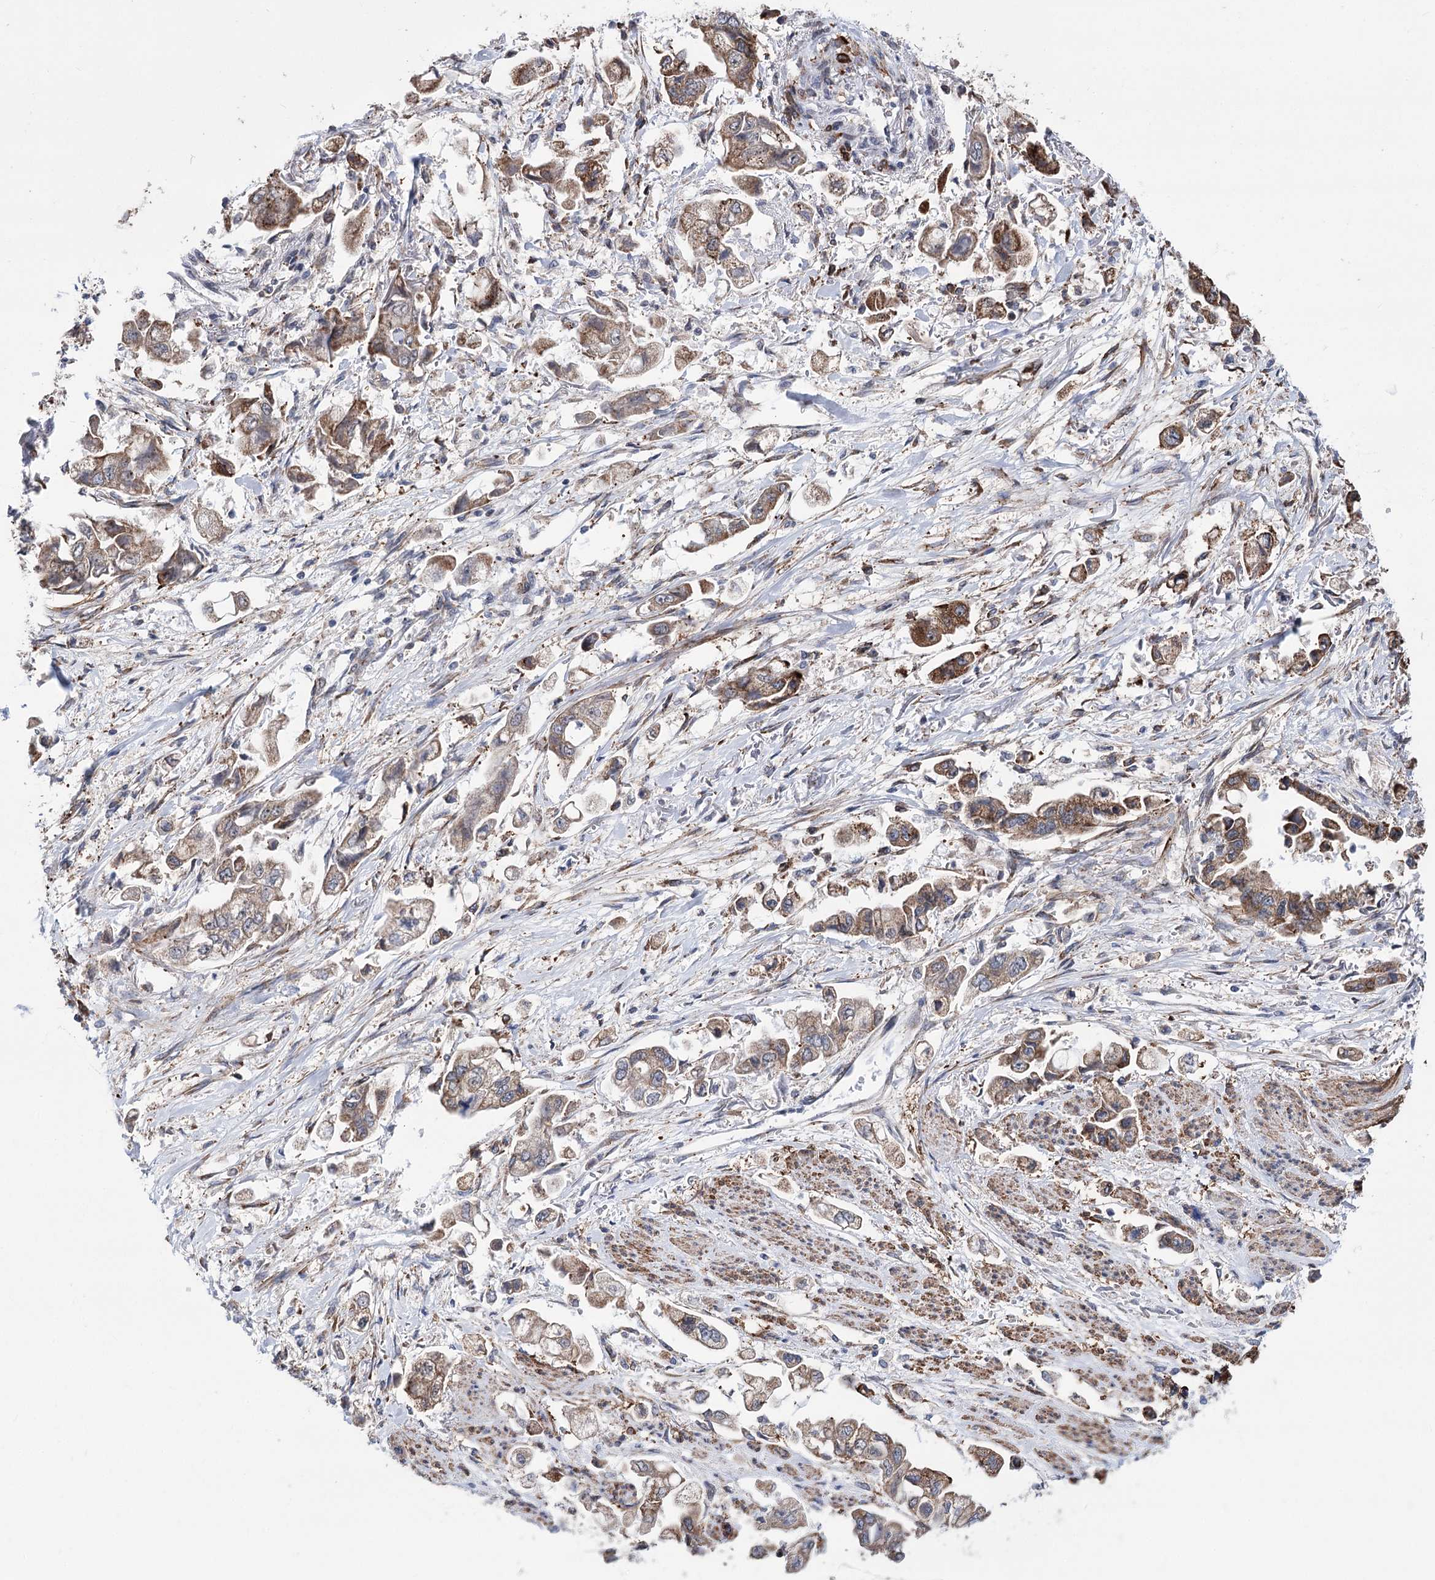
{"staining": {"intensity": "moderate", "quantity": ">75%", "location": "cytoplasmic/membranous,nuclear"}, "tissue": "stomach cancer", "cell_type": "Tumor cells", "image_type": "cancer", "snomed": [{"axis": "morphology", "description": "Adenocarcinoma, NOS"}, {"axis": "topography", "description": "Stomach"}], "caption": "Protein expression by IHC displays moderate cytoplasmic/membranous and nuclear staining in about >75% of tumor cells in stomach adenocarcinoma. (Stains: DAB in brown, nuclei in blue, Microscopy: brightfield microscopy at high magnification).", "gene": "PPRC1", "patient": {"sex": "male", "age": 62}}